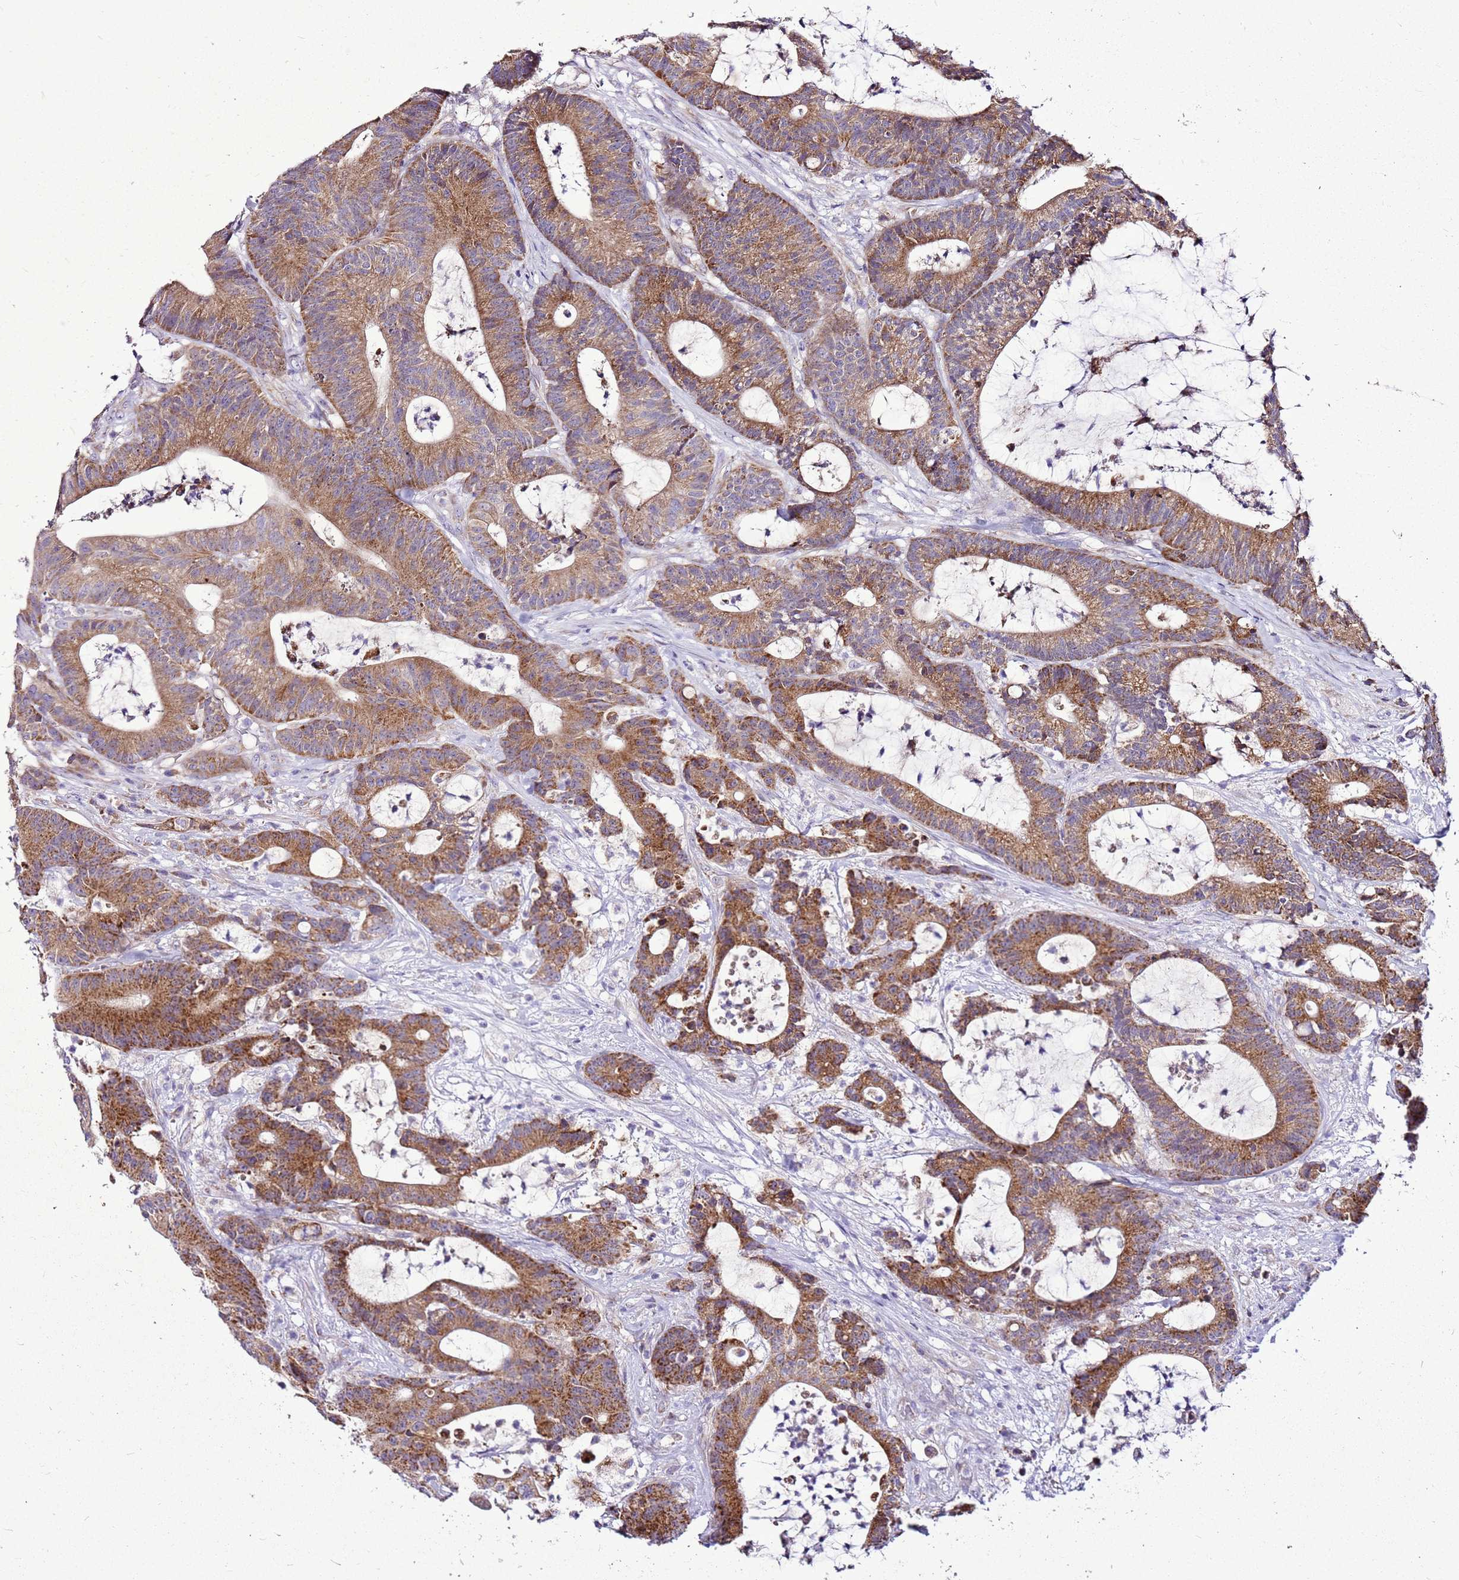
{"staining": {"intensity": "moderate", "quantity": ">75%", "location": "cytoplasmic/membranous"}, "tissue": "colorectal cancer", "cell_type": "Tumor cells", "image_type": "cancer", "snomed": [{"axis": "morphology", "description": "Adenocarcinoma, NOS"}, {"axis": "topography", "description": "Colon"}], "caption": "IHC (DAB) staining of human colorectal cancer reveals moderate cytoplasmic/membranous protein expression in approximately >75% of tumor cells.", "gene": "MRPL36", "patient": {"sex": "female", "age": 84}}